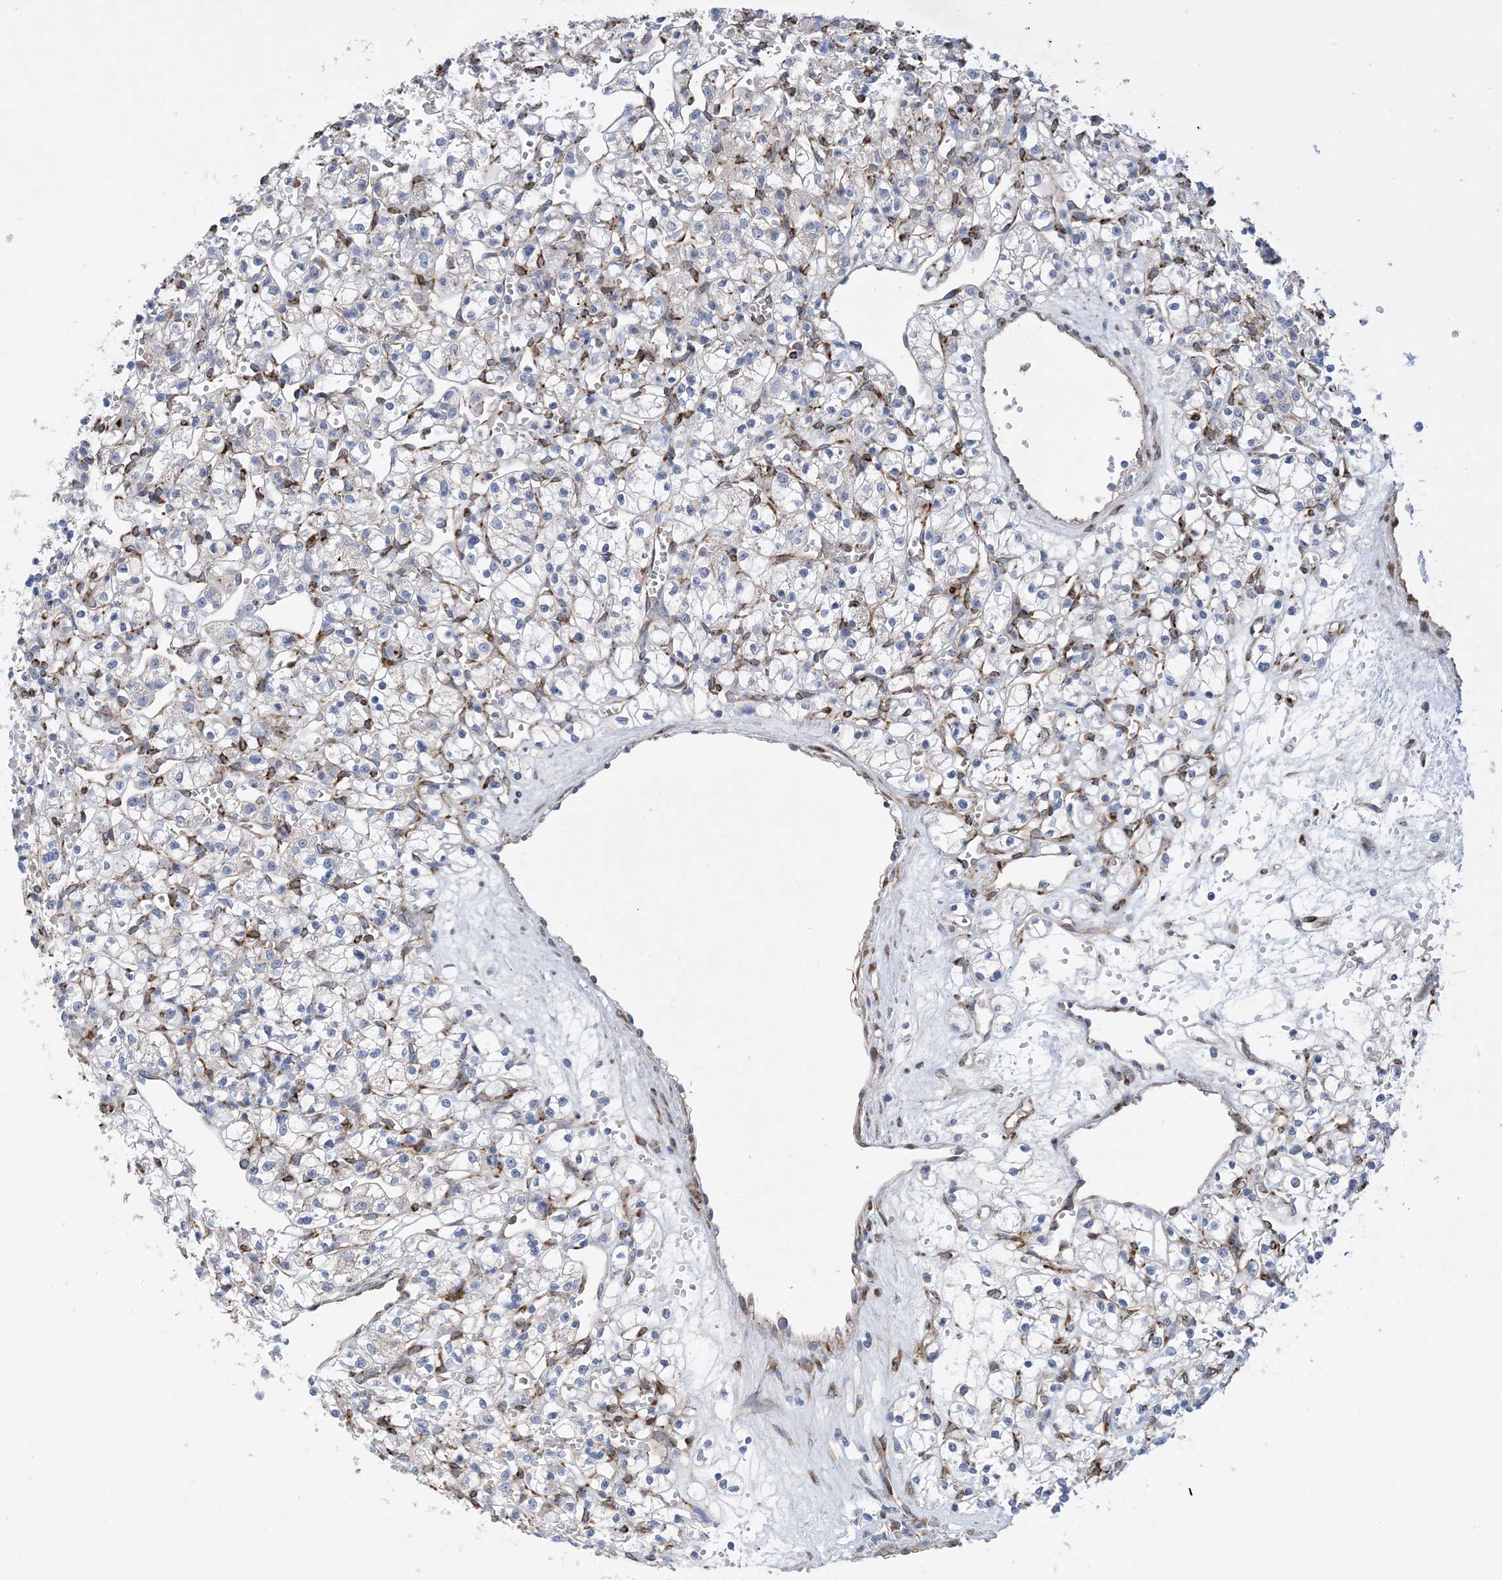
{"staining": {"intensity": "negative", "quantity": "none", "location": "none"}, "tissue": "renal cancer", "cell_type": "Tumor cells", "image_type": "cancer", "snomed": [{"axis": "morphology", "description": "Adenocarcinoma, NOS"}, {"axis": "topography", "description": "Kidney"}], "caption": "IHC micrograph of neoplastic tissue: human renal cancer (adenocarcinoma) stained with DAB exhibits no significant protein positivity in tumor cells. Brightfield microscopy of immunohistochemistry (IHC) stained with DAB (3,3'-diaminobenzidine) (brown) and hematoxylin (blue), captured at high magnification.", "gene": "RBMS3", "patient": {"sex": "female", "age": 59}}